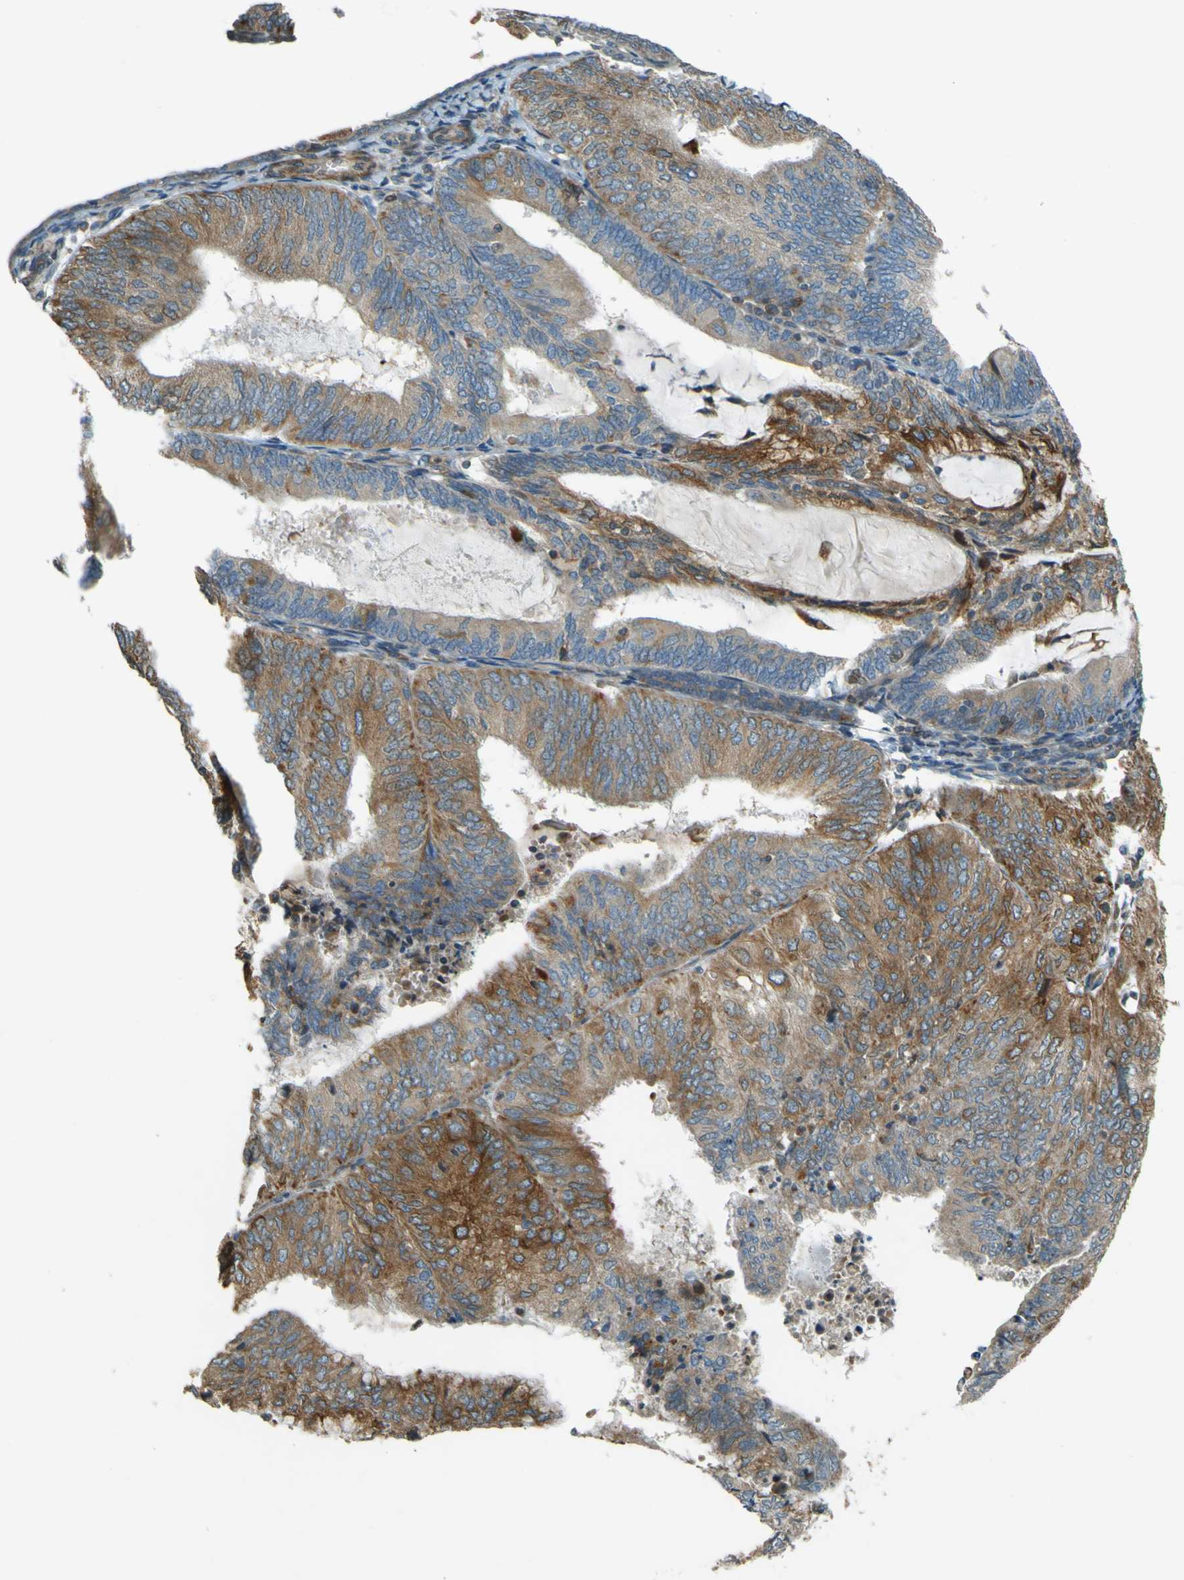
{"staining": {"intensity": "moderate", "quantity": ">75%", "location": "cytoplasmic/membranous"}, "tissue": "endometrial cancer", "cell_type": "Tumor cells", "image_type": "cancer", "snomed": [{"axis": "morphology", "description": "Adenocarcinoma, NOS"}, {"axis": "topography", "description": "Endometrium"}], "caption": "Moderate cytoplasmic/membranous expression for a protein is seen in approximately >75% of tumor cells of endometrial adenocarcinoma using immunohistochemistry (IHC).", "gene": "LPCAT1", "patient": {"sex": "female", "age": 81}}